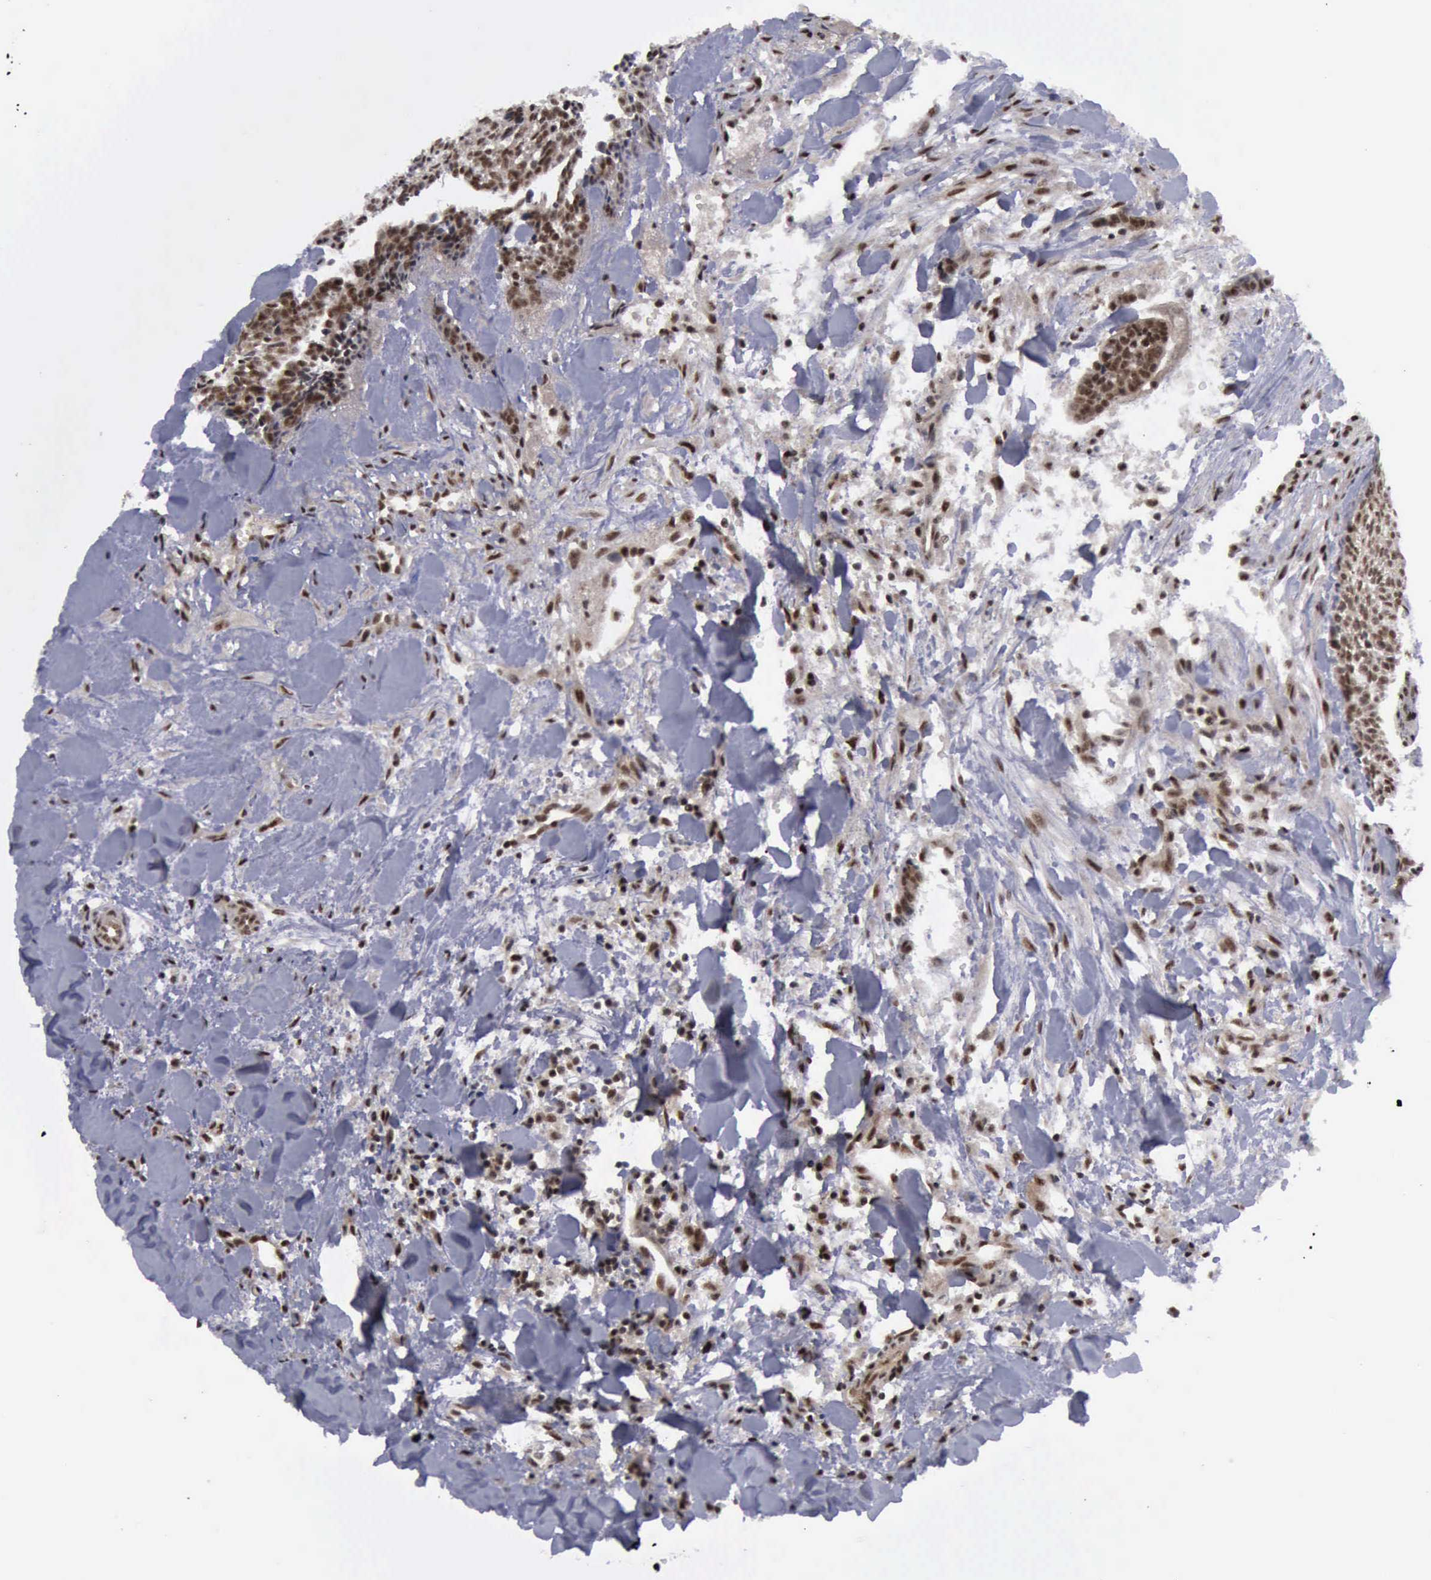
{"staining": {"intensity": "strong", "quantity": ">75%", "location": "cytoplasmic/membranous,nuclear"}, "tissue": "head and neck cancer", "cell_type": "Tumor cells", "image_type": "cancer", "snomed": [{"axis": "morphology", "description": "Squamous cell carcinoma, NOS"}, {"axis": "topography", "description": "Salivary gland"}, {"axis": "topography", "description": "Head-Neck"}], "caption": "Human head and neck cancer (squamous cell carcinoma) stained for a protein (brown) exhibits strong cytoplasmic/membranous and nuclear positive expression in about >75% of tumor cells.", "gene": "ATM", "patient": {"sex": "male", "age": 70}}